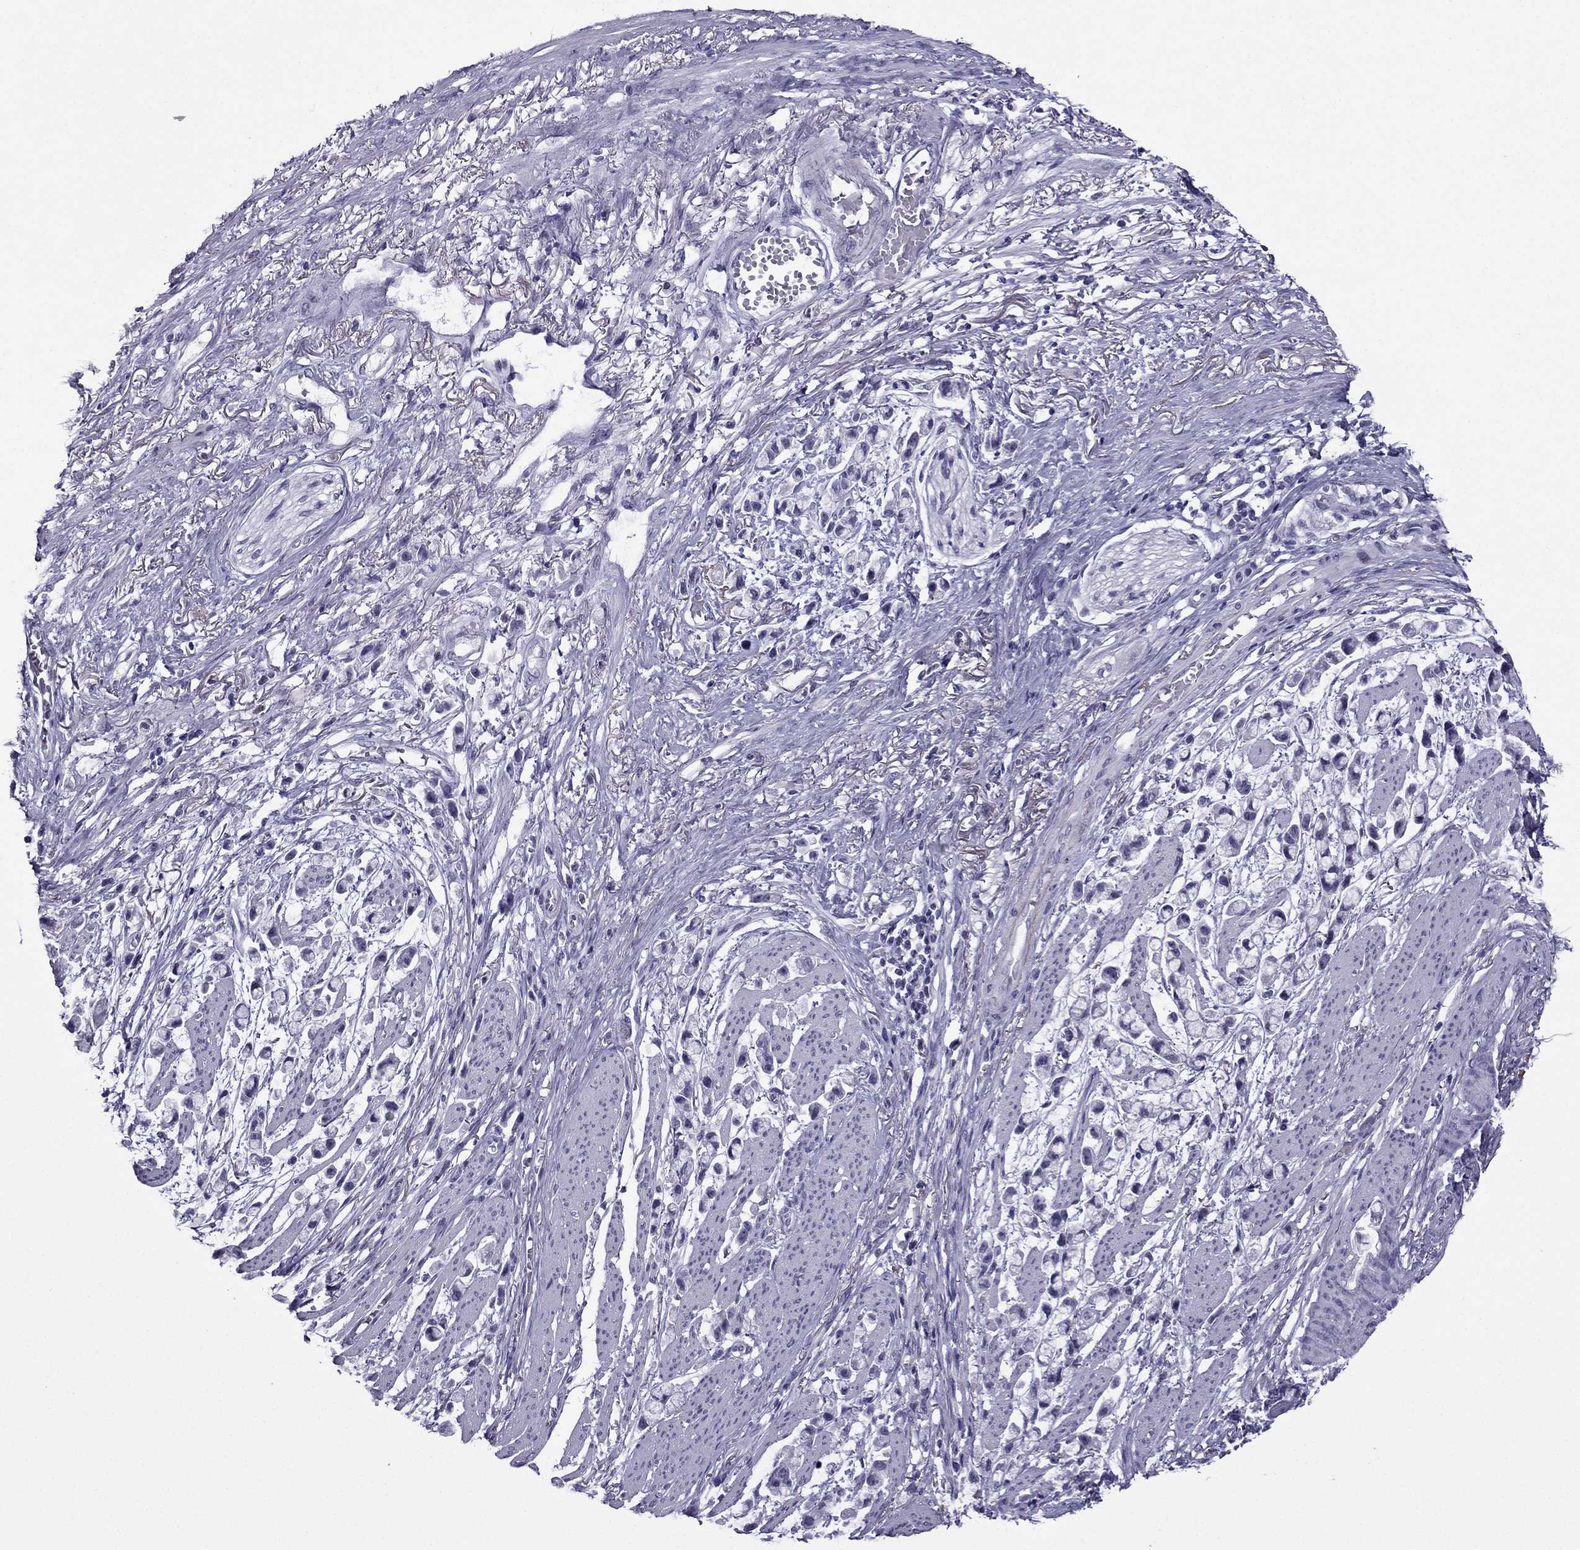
{"staining": {"intensity": "negative", "quantity": "none", "location": "none"}, "tissue": "stomach cancer", "cell_type": "Tumor cells", "image_type": "cancer", "snomed": [{"axis": "morphology", "description": "Adenocarcinoma, NOS"}, {"axis": "topography", "description": "Stomach"}], "caption": "The photomicrograph displays no staining of tumor cells in stomach adenocarcinoma.", "gene": "MYLK3", "patient": {"sex": "female", "age": 81}}